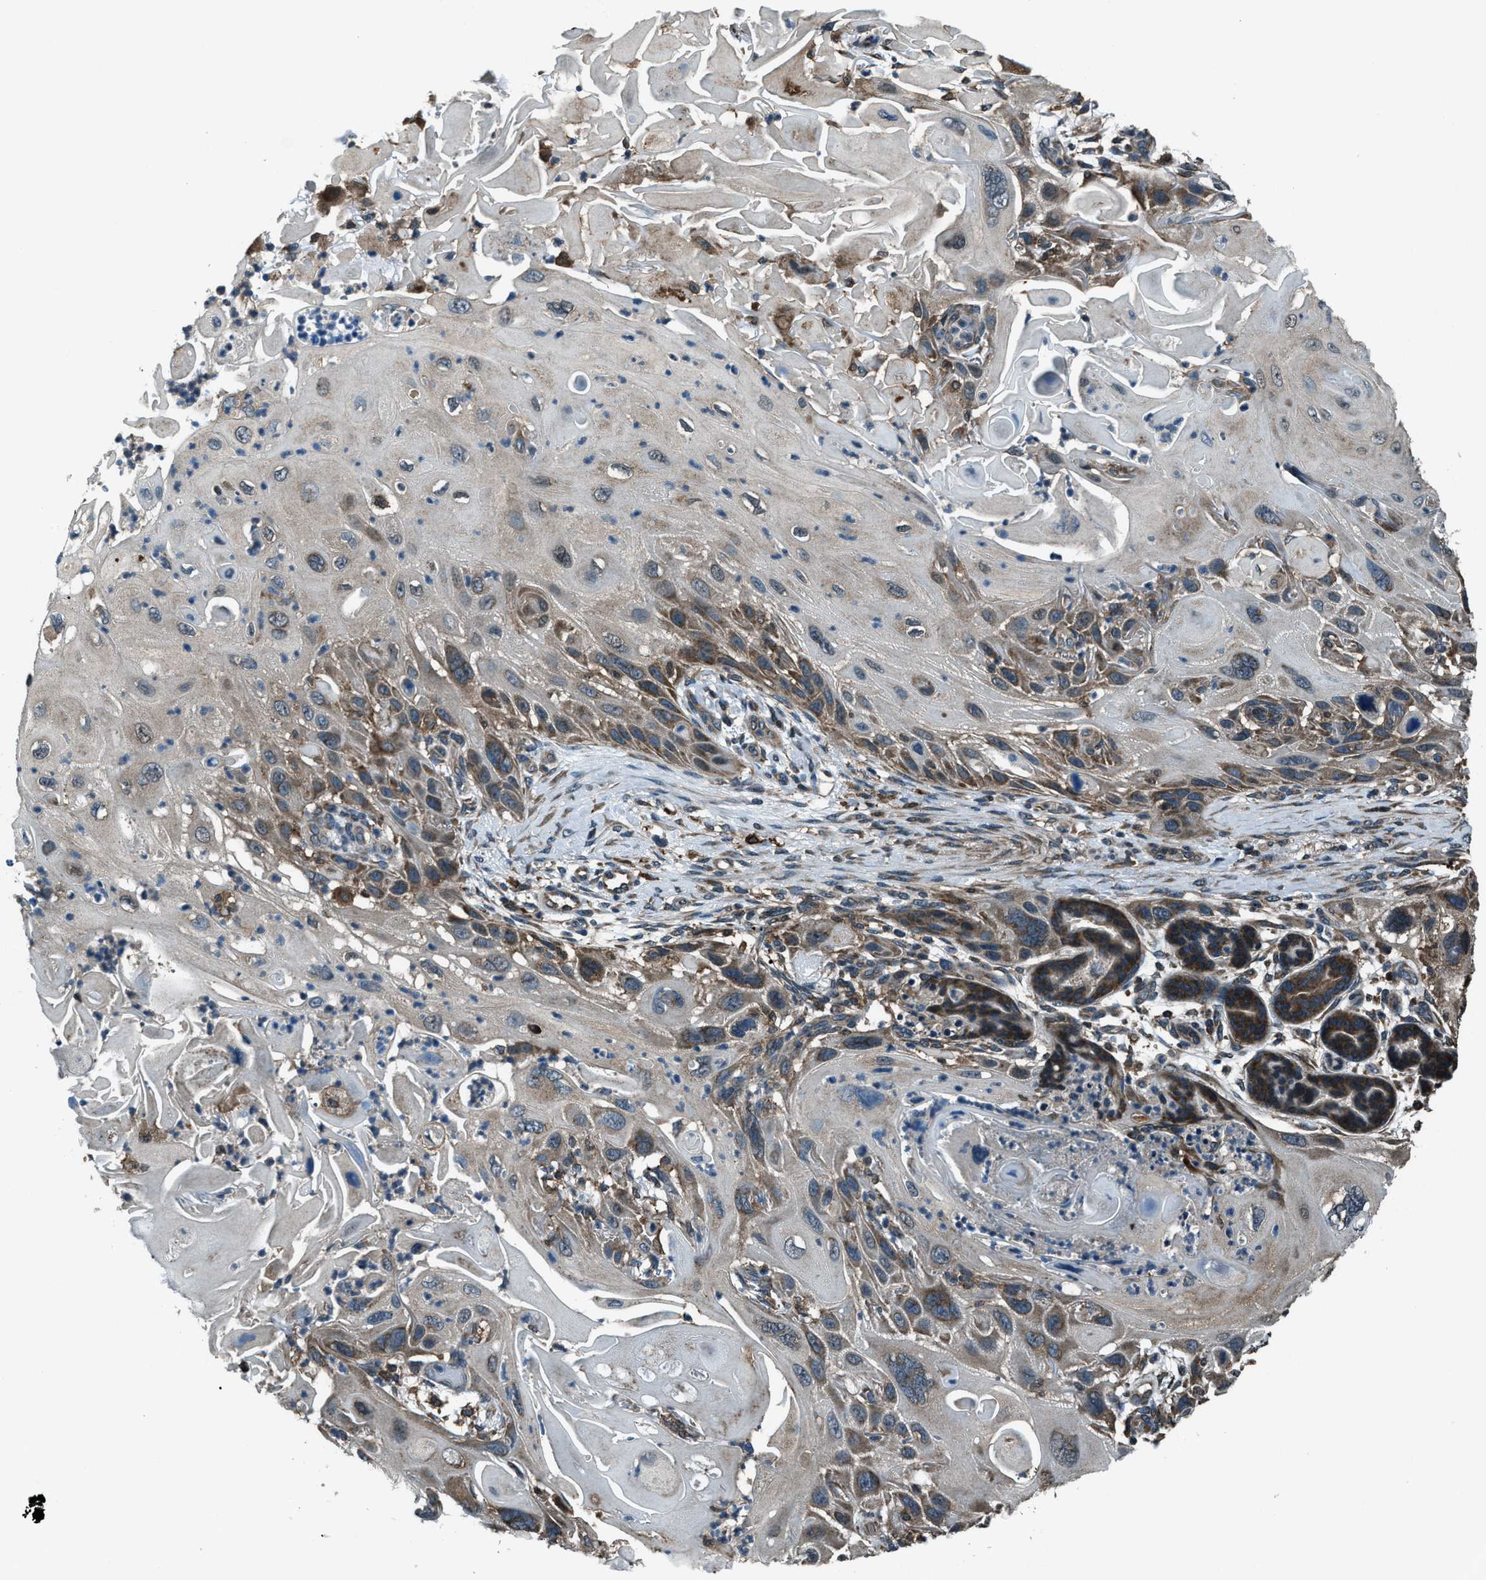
{"staining": {"intensity": "weak", "quantity": "25%-75%", "location": "cytoplasmic/membranous"}, "tissue": "skin cancer", "cell_type": "Tumor cells", "image_type": "cancer", "snomed": [{"axis": "morphology", "description": "Squamous cell carcinoma, NOS"}, {"axis": "topography", "description": "Skin"}], "caption": "Human squamous cell carcinoma (skin) stained with a protein marker shows weak staining in tumor cells.", "gene": "TRIM4", "patient": {"sex": "female", "age": 77}}